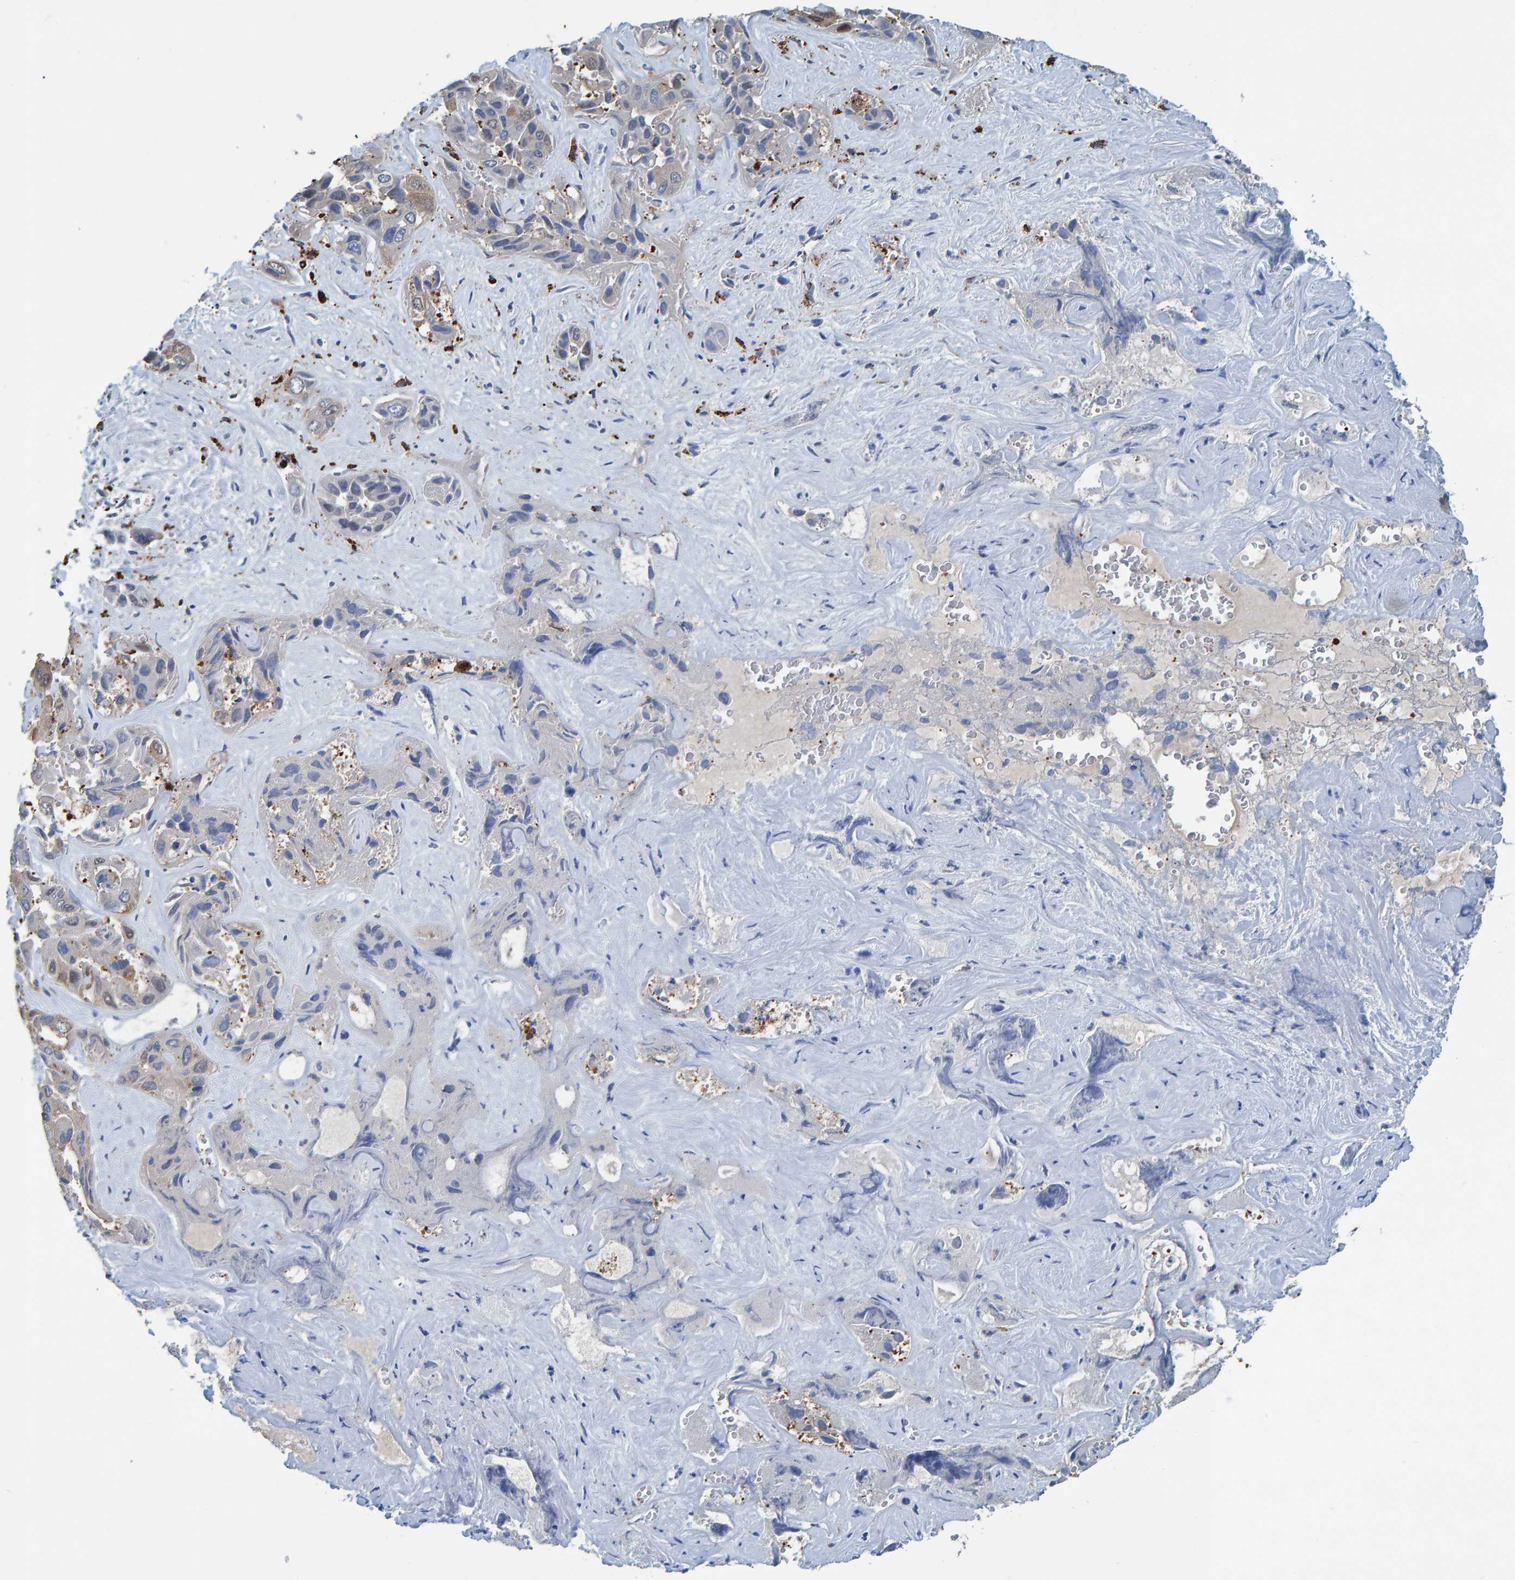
{"staining": {"intensity": "weak", "quantity": "<25%", "location": "cytoplasmic/membranous"}, "tissue": "liver cancer", "cell_type": "Tumor cells", "image_type": "cancer", "snomed": [{"axis": "morphology", "description": "Cholangiocarcinoma"}, {"axis": "topography", "description": "Liver"}], "caption": "Tumor cells show no significant protein expression in liver cancer.", "gene": "IDO1", "patient": {"sex": "female", "age": 52}}